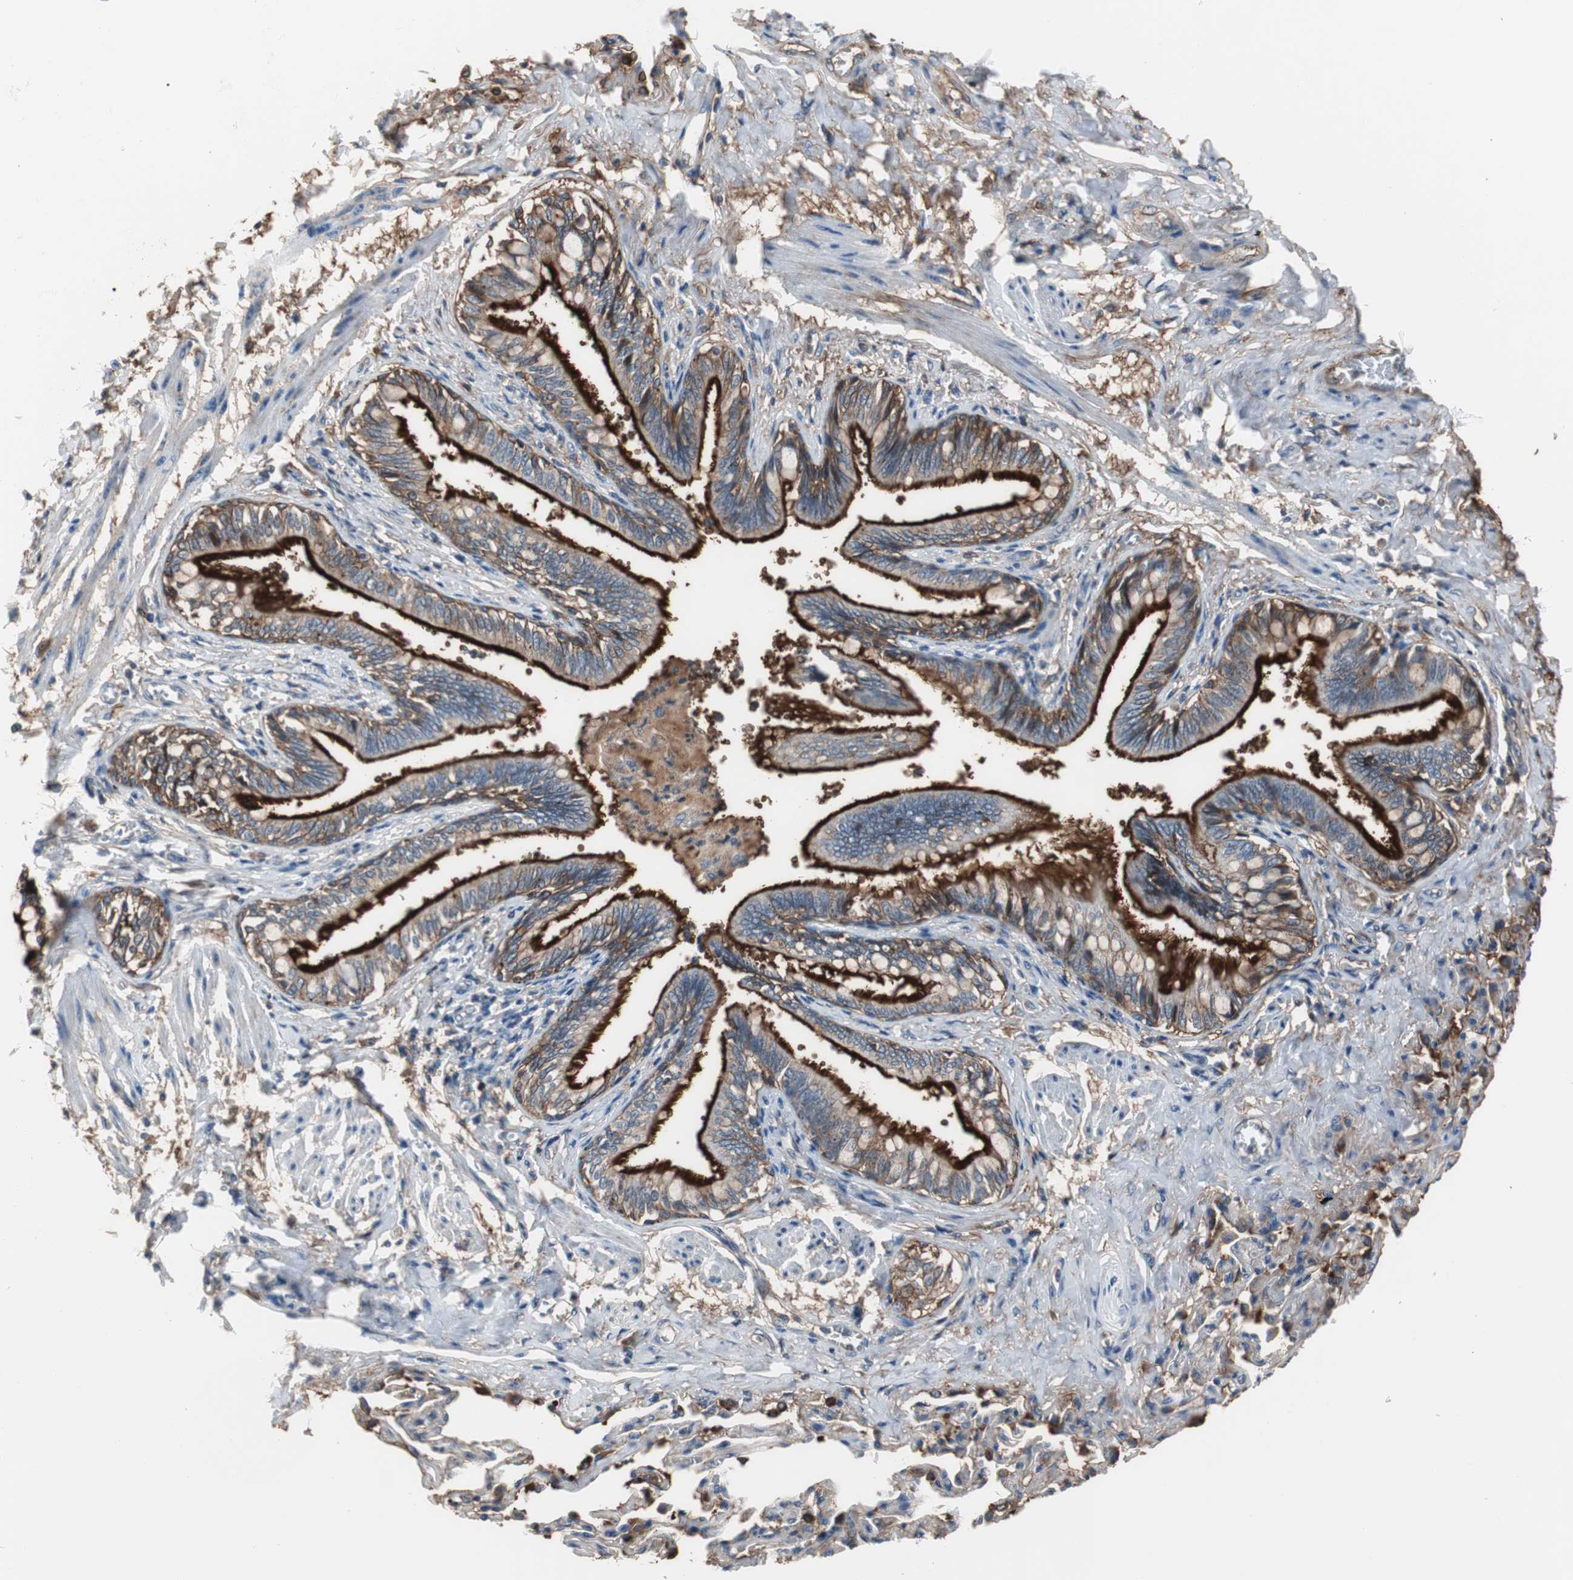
{"staining": {"intensity": "moderate", "quantity": "25%-75%", "location": "cytoplasmic/membranous"}, "tissue": "bronchus", "cell_type": "Respiratory epithelial cells", "image_type": "normal", "snomed": [{"axis": "morphology", "description": "Normal tissue, NOS"}, {"axis": "topography", "description": "Lung"}], "caption": "DAB immunohistochemical staining of benign bronchus exhibits moderate cytoplasmic/membranous protein staining in about 25%-75% of respiratory epithelial cells.", "gene": "ANXA4", "patient": {"sex": "male", "age": 64}}